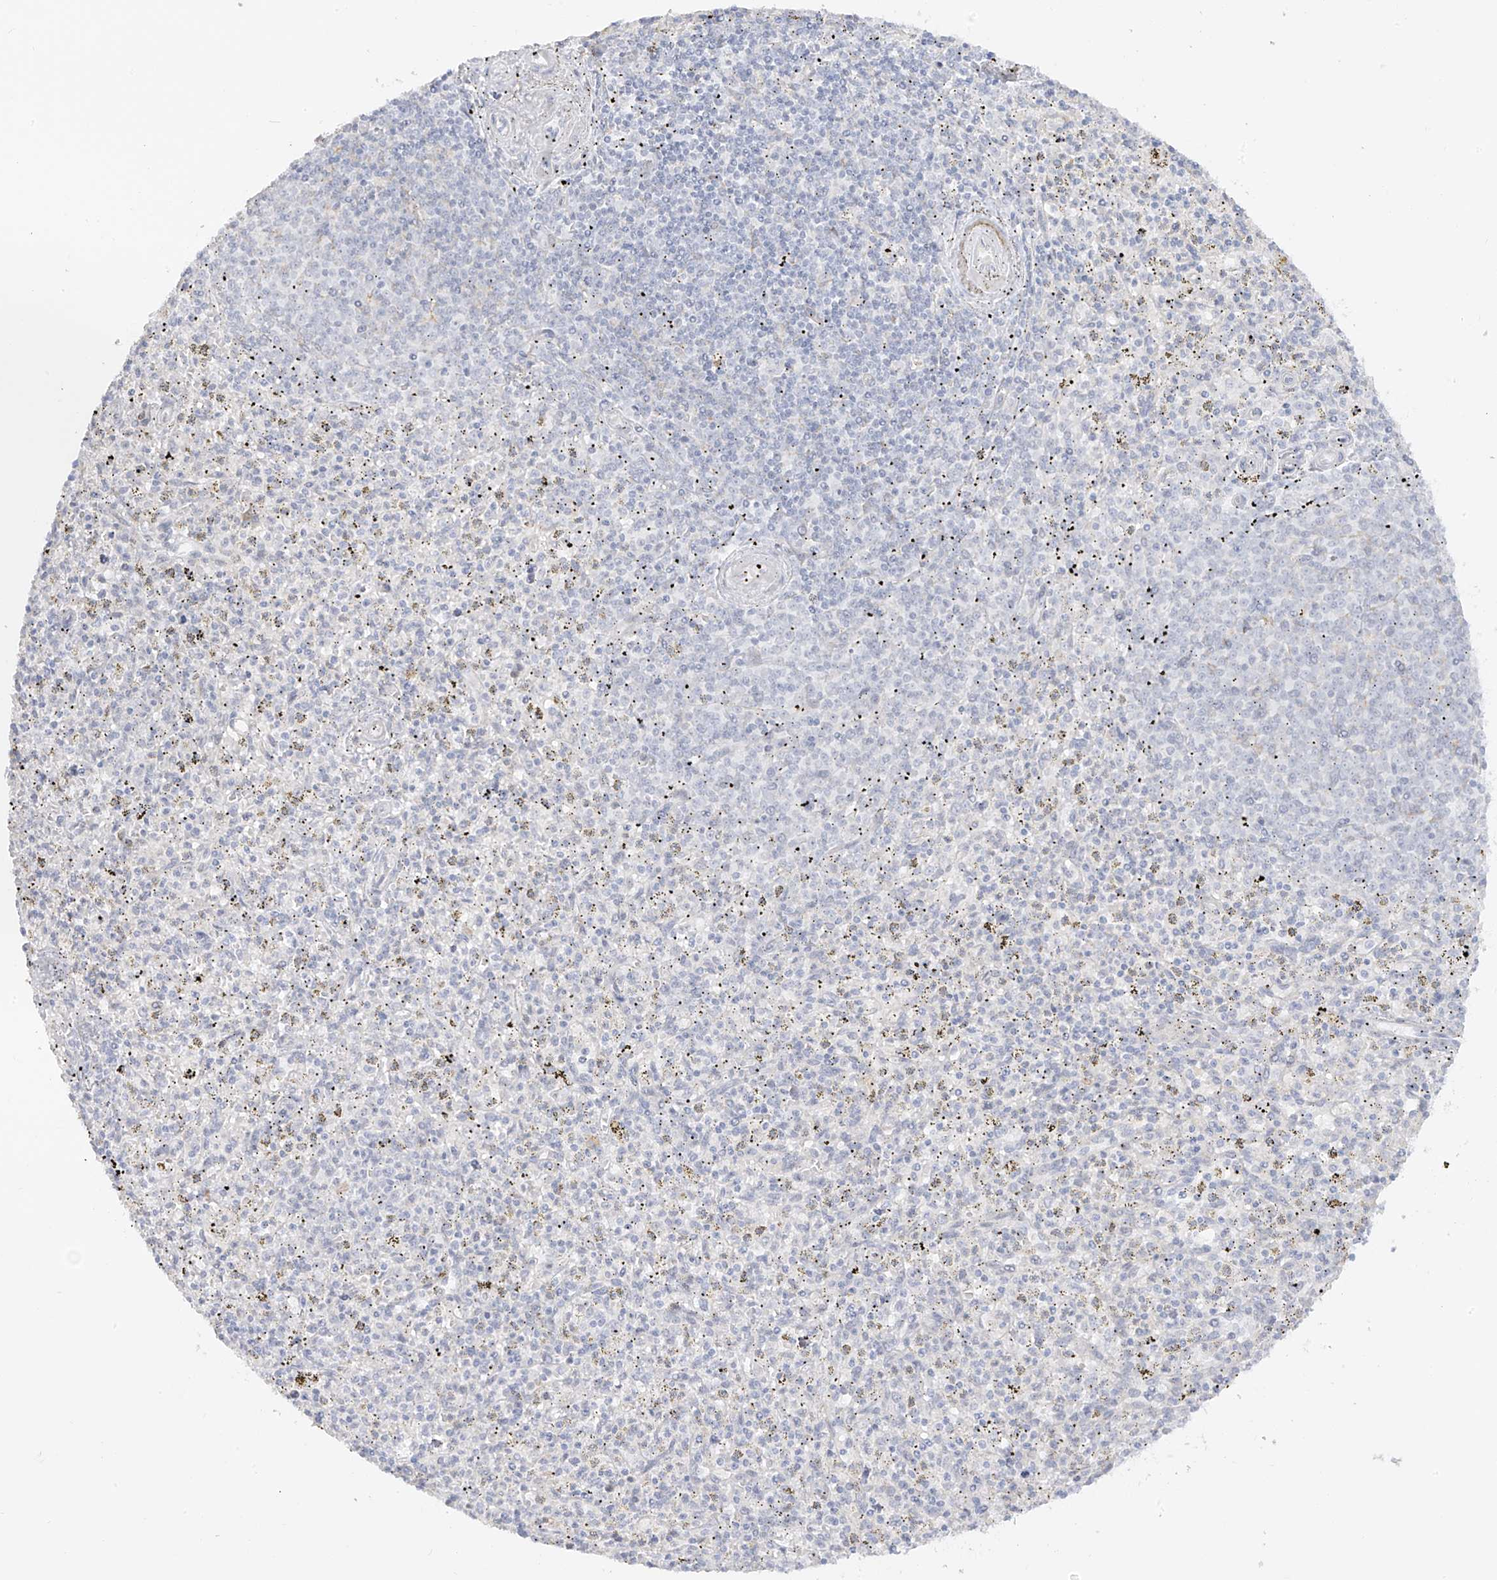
{"staining": {"intensity": "negative", "quantity": "none", "location": "none"}, "tissue": "spleen", "cell_type": "Cells in red pulp", "image_type": "normal", "snomed": [{"axis": "morphology", "description": "Normal tissue, NOS"}, {"axis": "topography", "description": "Spleen"}], "caption": "Immunohistochemistry of benign spleen demonstrates no staining in cells in red pulp.", "gene": "DCDC2", "patient": {"sex": "male", "age": 72}}